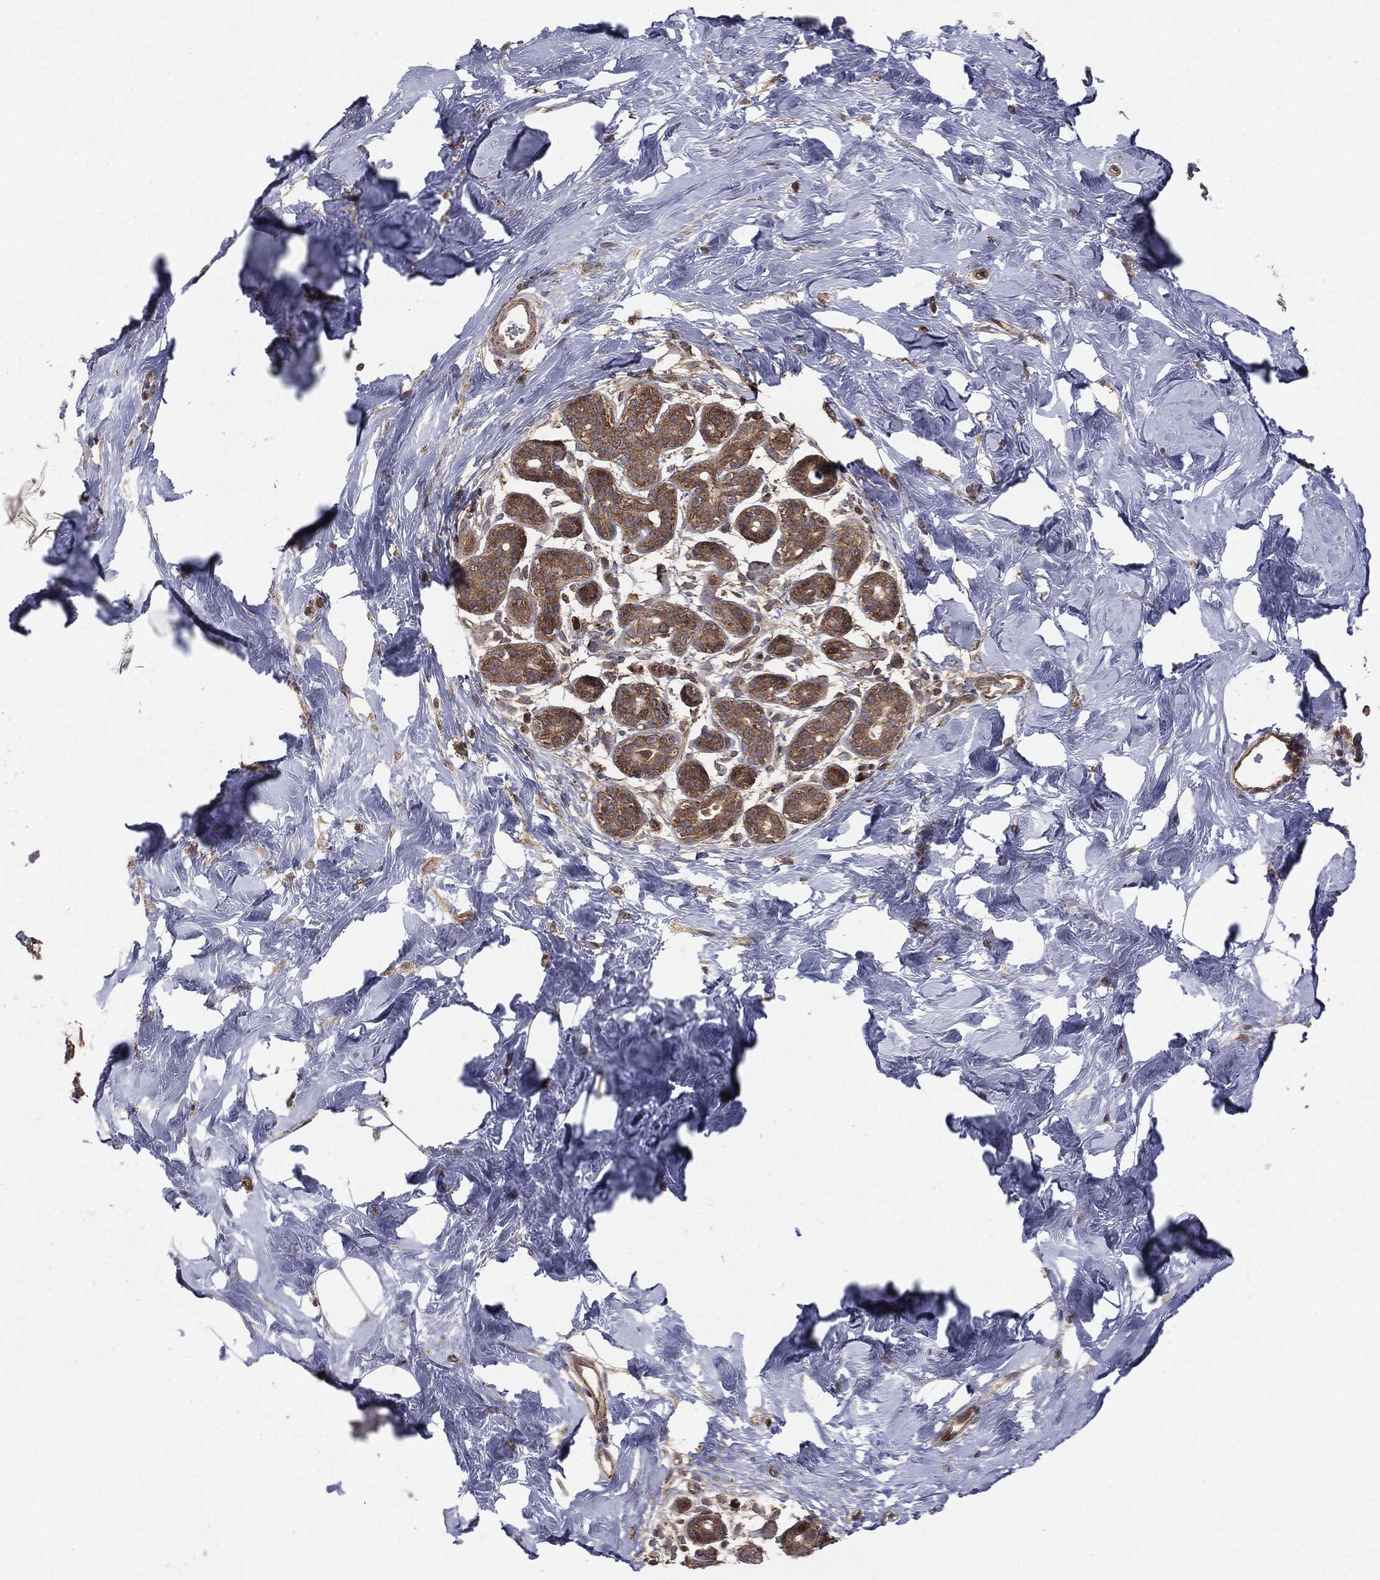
{"staining": {"intensity": "negative", "quantity": "none", "location": "none"}, "tissue": "breast", "cell_type": "Adipocytes", "image_type": "normal", "snomed": [{"axis": "morphology", "description": "Normal tissue, NOS"}, {"axis": "topography", "description": "Breast"}], "caption": "There is no significant positivity in adipocytes of breast. (Brightfield microscopy of DAB IHC at high magnification).", "gene": "MTOR", "patient": {"sex": "female", "age": 43}}